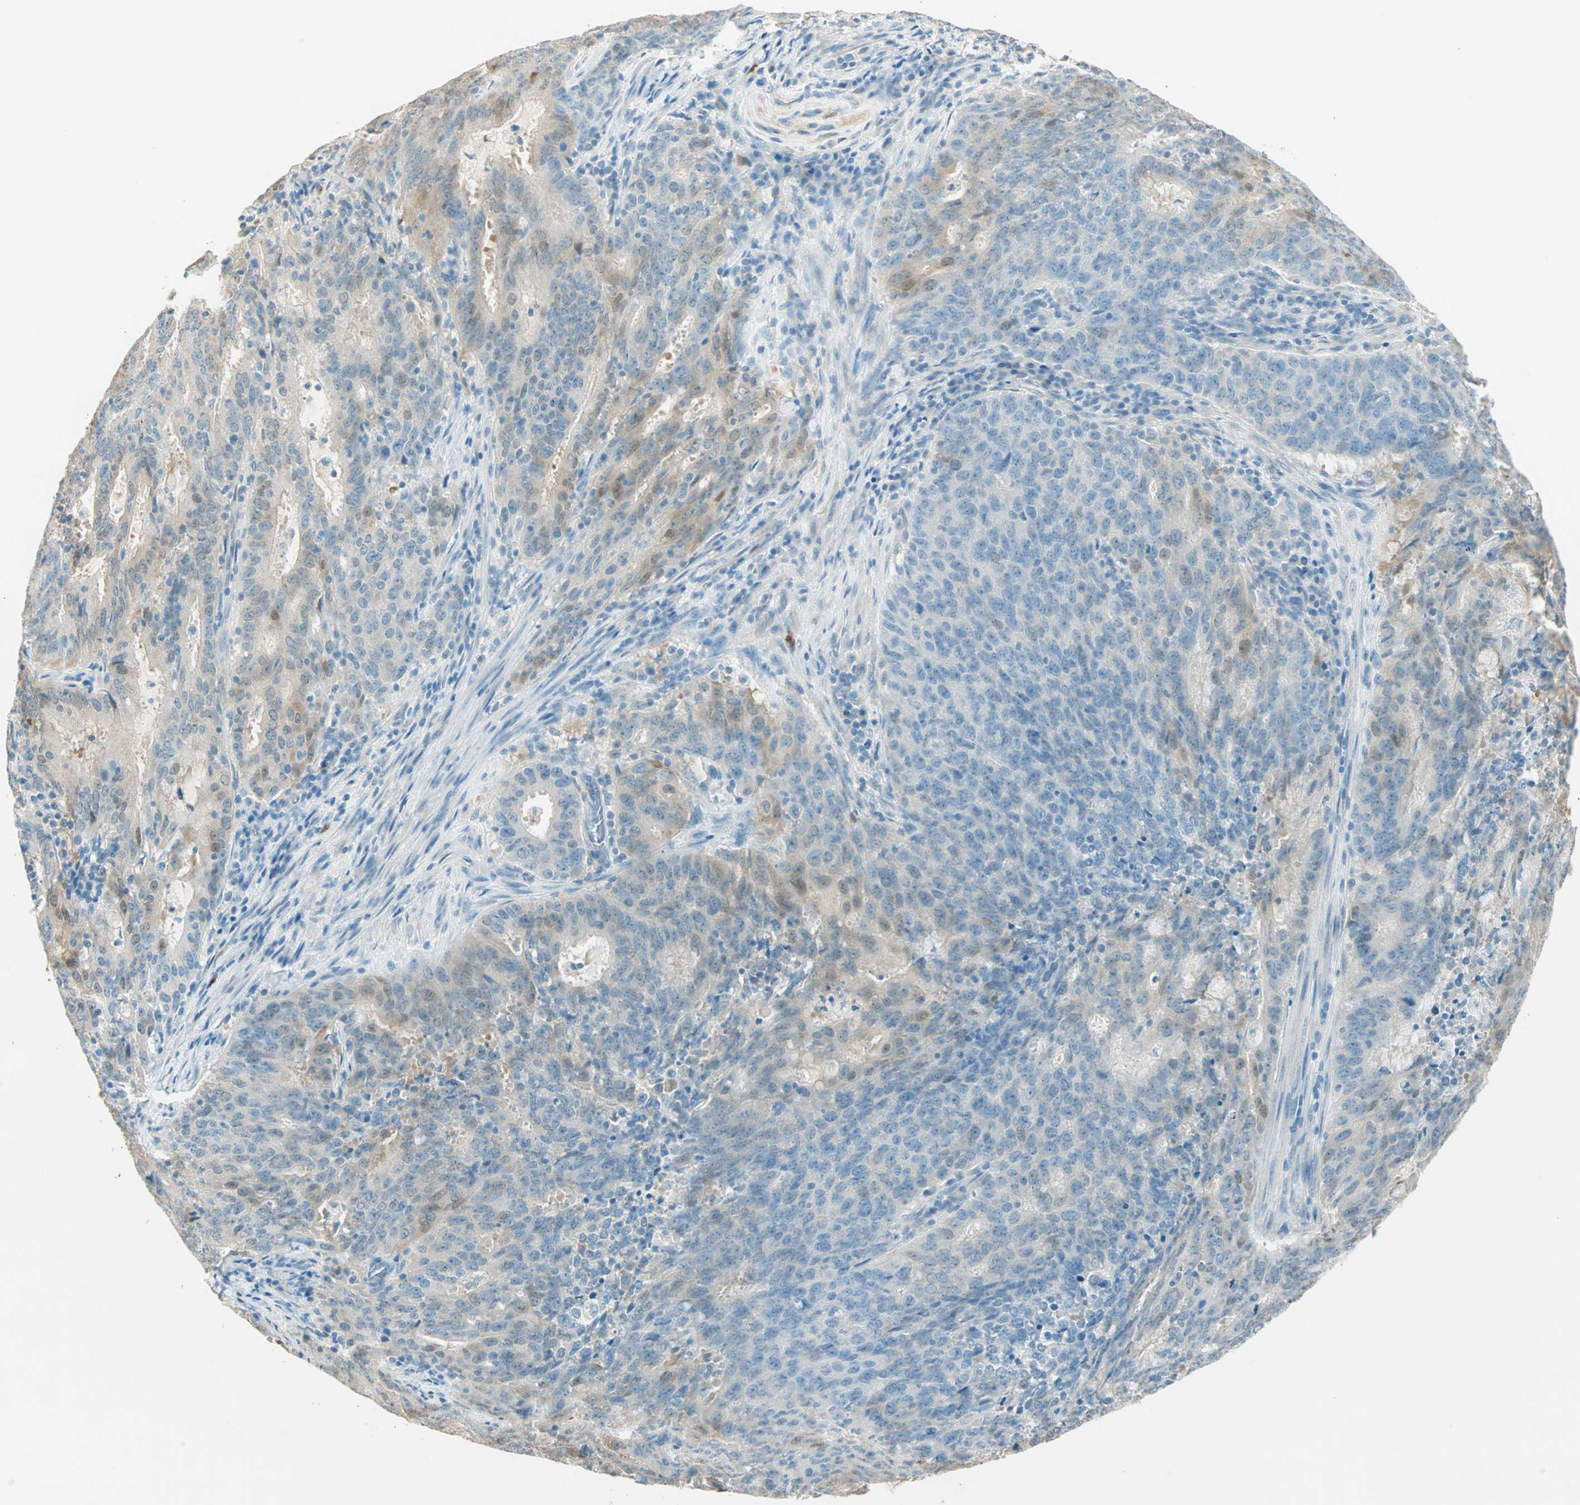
{"staining": {"intensity": "moderate", "quantity": "<25%", "location": "cytoplasmic/membranous,nuclear"}, "tissue": "cervical cancer", "cell_type": "Tumor cells", "image_type": "cancer", "snomed": [{"axis": "morphology", "description": "Adenocarcinoma, NOS"}, {"axis": "topography", "description": "Cervix"}], "caption": "IHC (DAB) staining of human adenocarcinoma (cervical) reveals moderate cytoplasmic/membranous and nuclear protein positivity in approximately <25% of tumor cells.", "gene": "S100A1", "patient": {"sex": "female", "age": 44}}